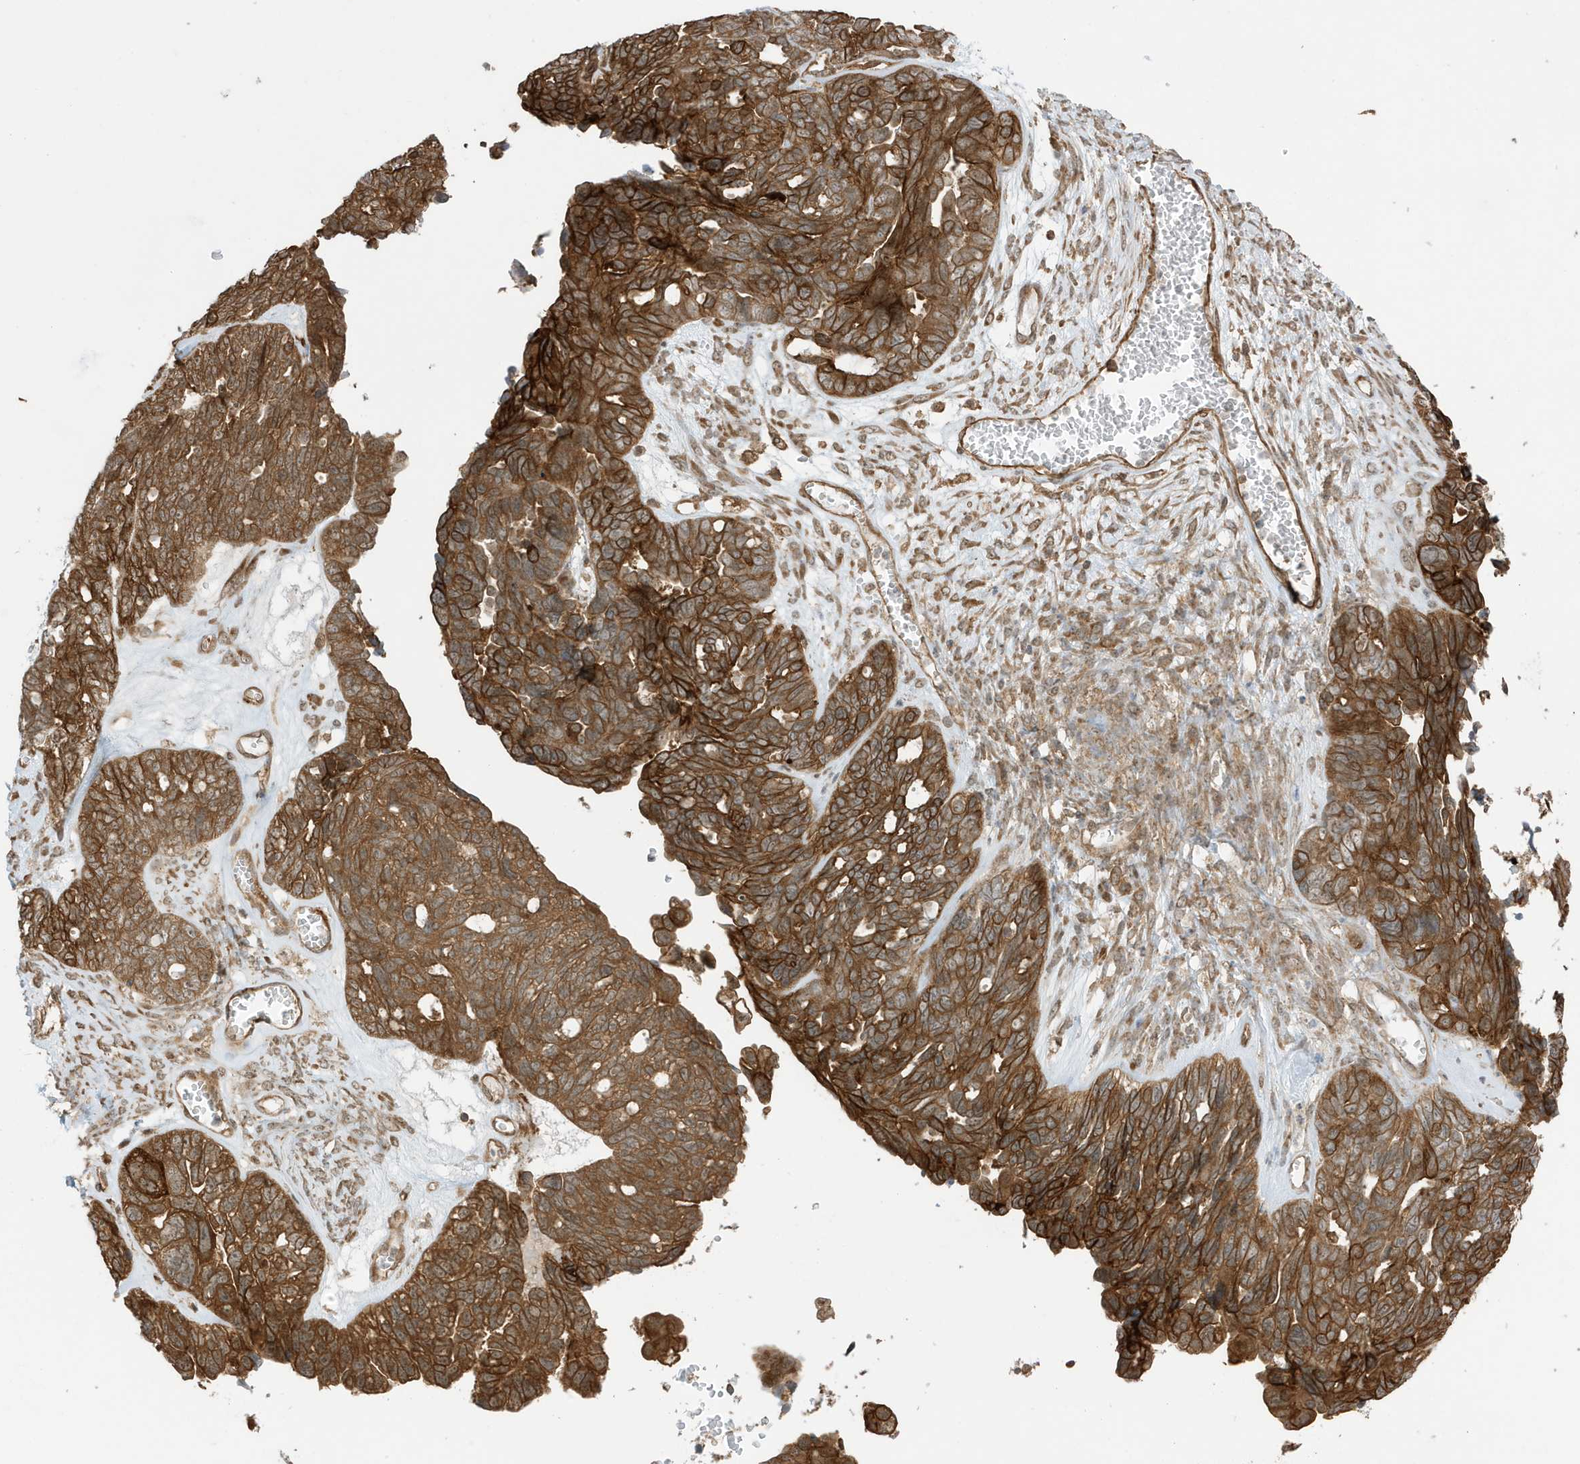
{"staining": {"intensity": "strong", "quantity": ">75%", "location": "cytoplasmic/membranous"}, "tissue": "ovarian cancer", "cell_type": "Tumor cells", "image_type": "cancer", "snomed": [{"axis": "morphology", "description": "Cystadenocarcinoma, serous, NOS"}, {"axis": "topography", "description": "Ovary"}], "caption": "Ovarian cancer was stained to show a protein in brown. There is high levels of strong cytoplasmic/membranous staining in approximately >75% of tumor cells. (Brightfield microscopy of DAB IHC at high magnification).", "gene": "CDC42EP3", "patient": {"sex": "female", "age": 79}}